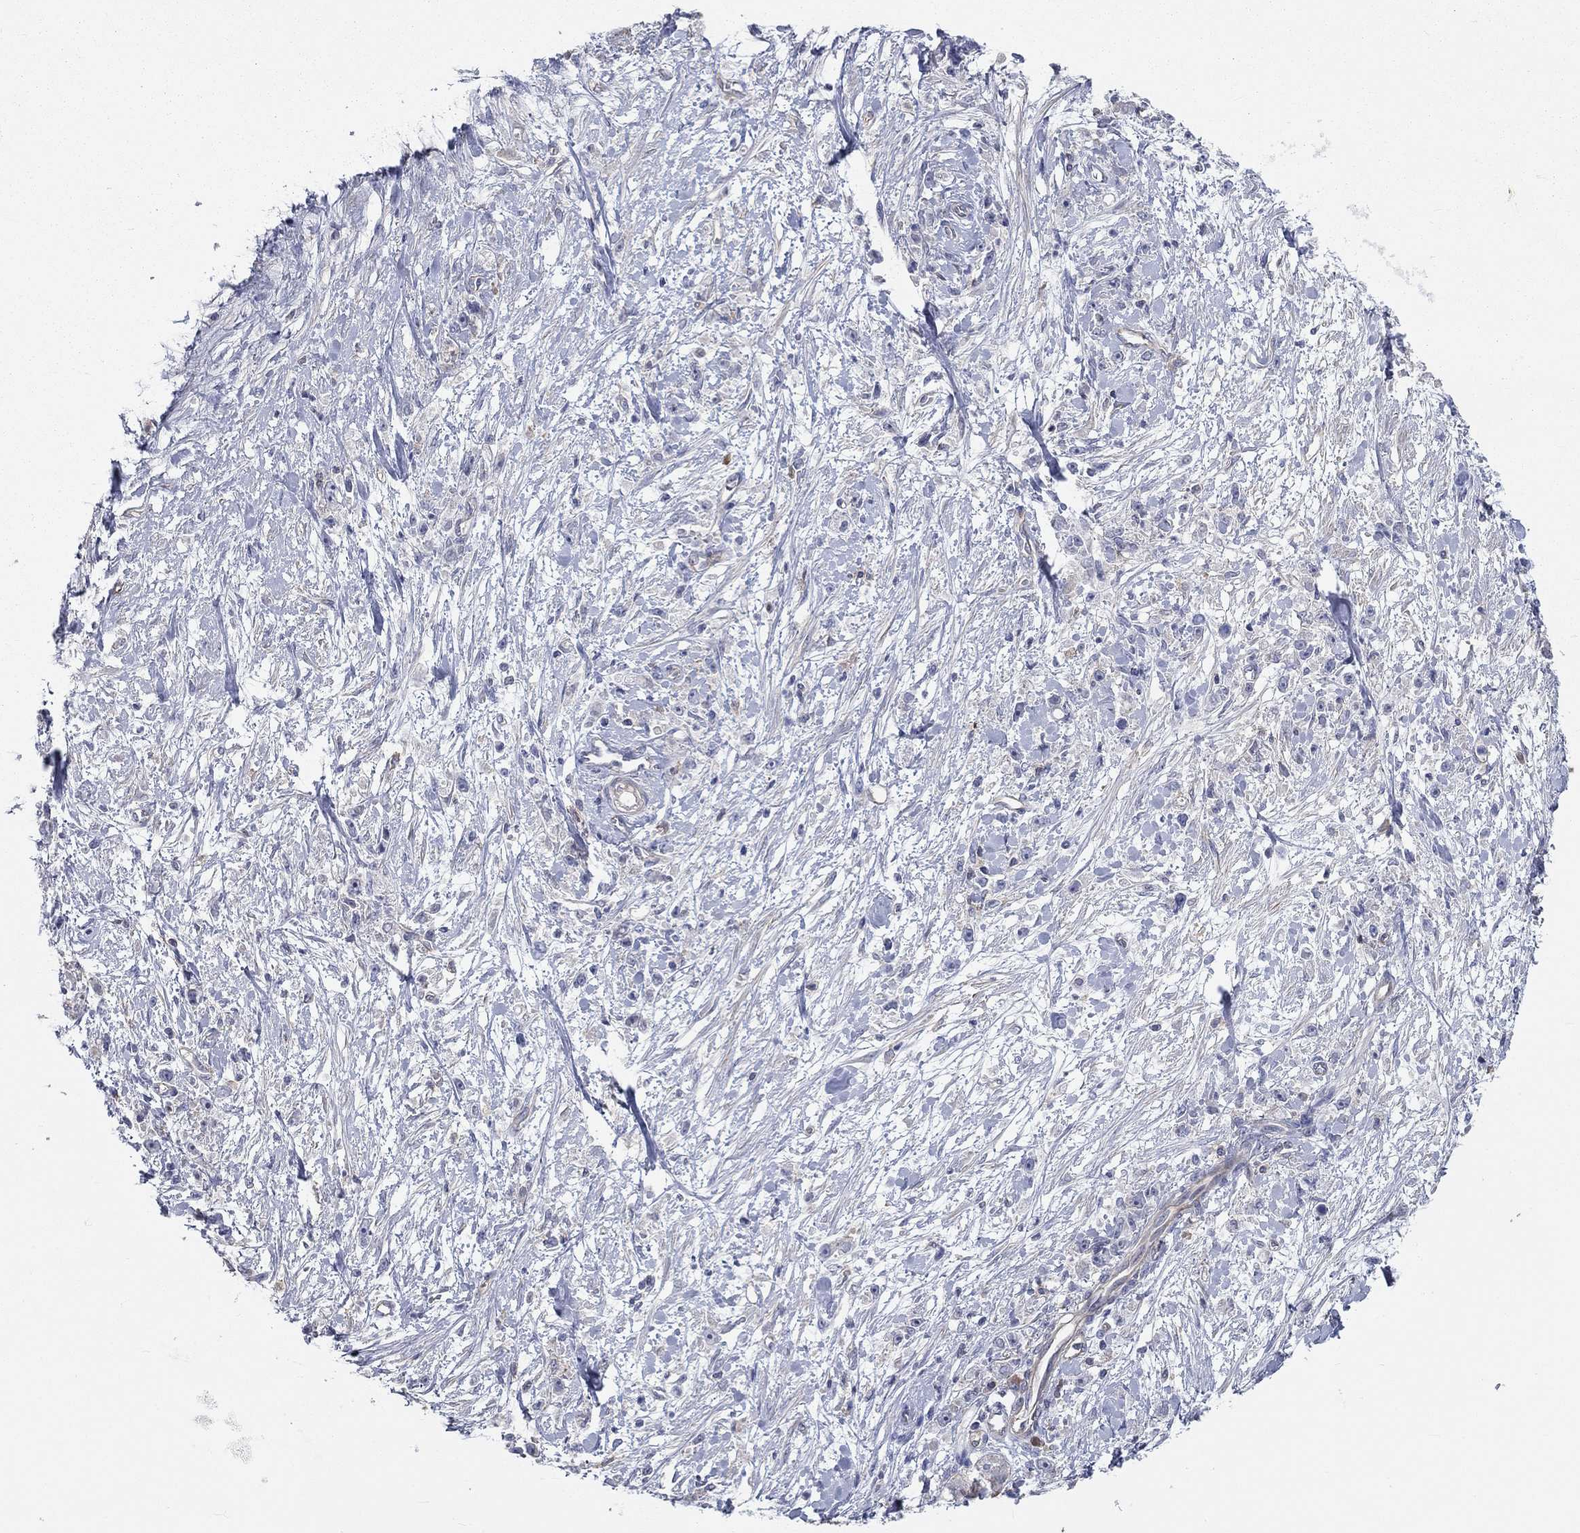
{"staining": {"intensity": "negative", "quantity": "none", "location": "none"}, "tissue": "stomach cancer", "cell_type": "Tumor cells", "image_type": "cancer", "snomed": [{"axis": "morphology", "description": "Adenocarcinoma, NOS"}, {"axis": "topography", "description": "Stomach"}], "caption": "An image of adenocarcinoma (stomach) stained for a protein demonstrates no brown staining in tumor cells.", "gene": "PCDHGA10", "patient": {"sex": "female", "age": 59}}